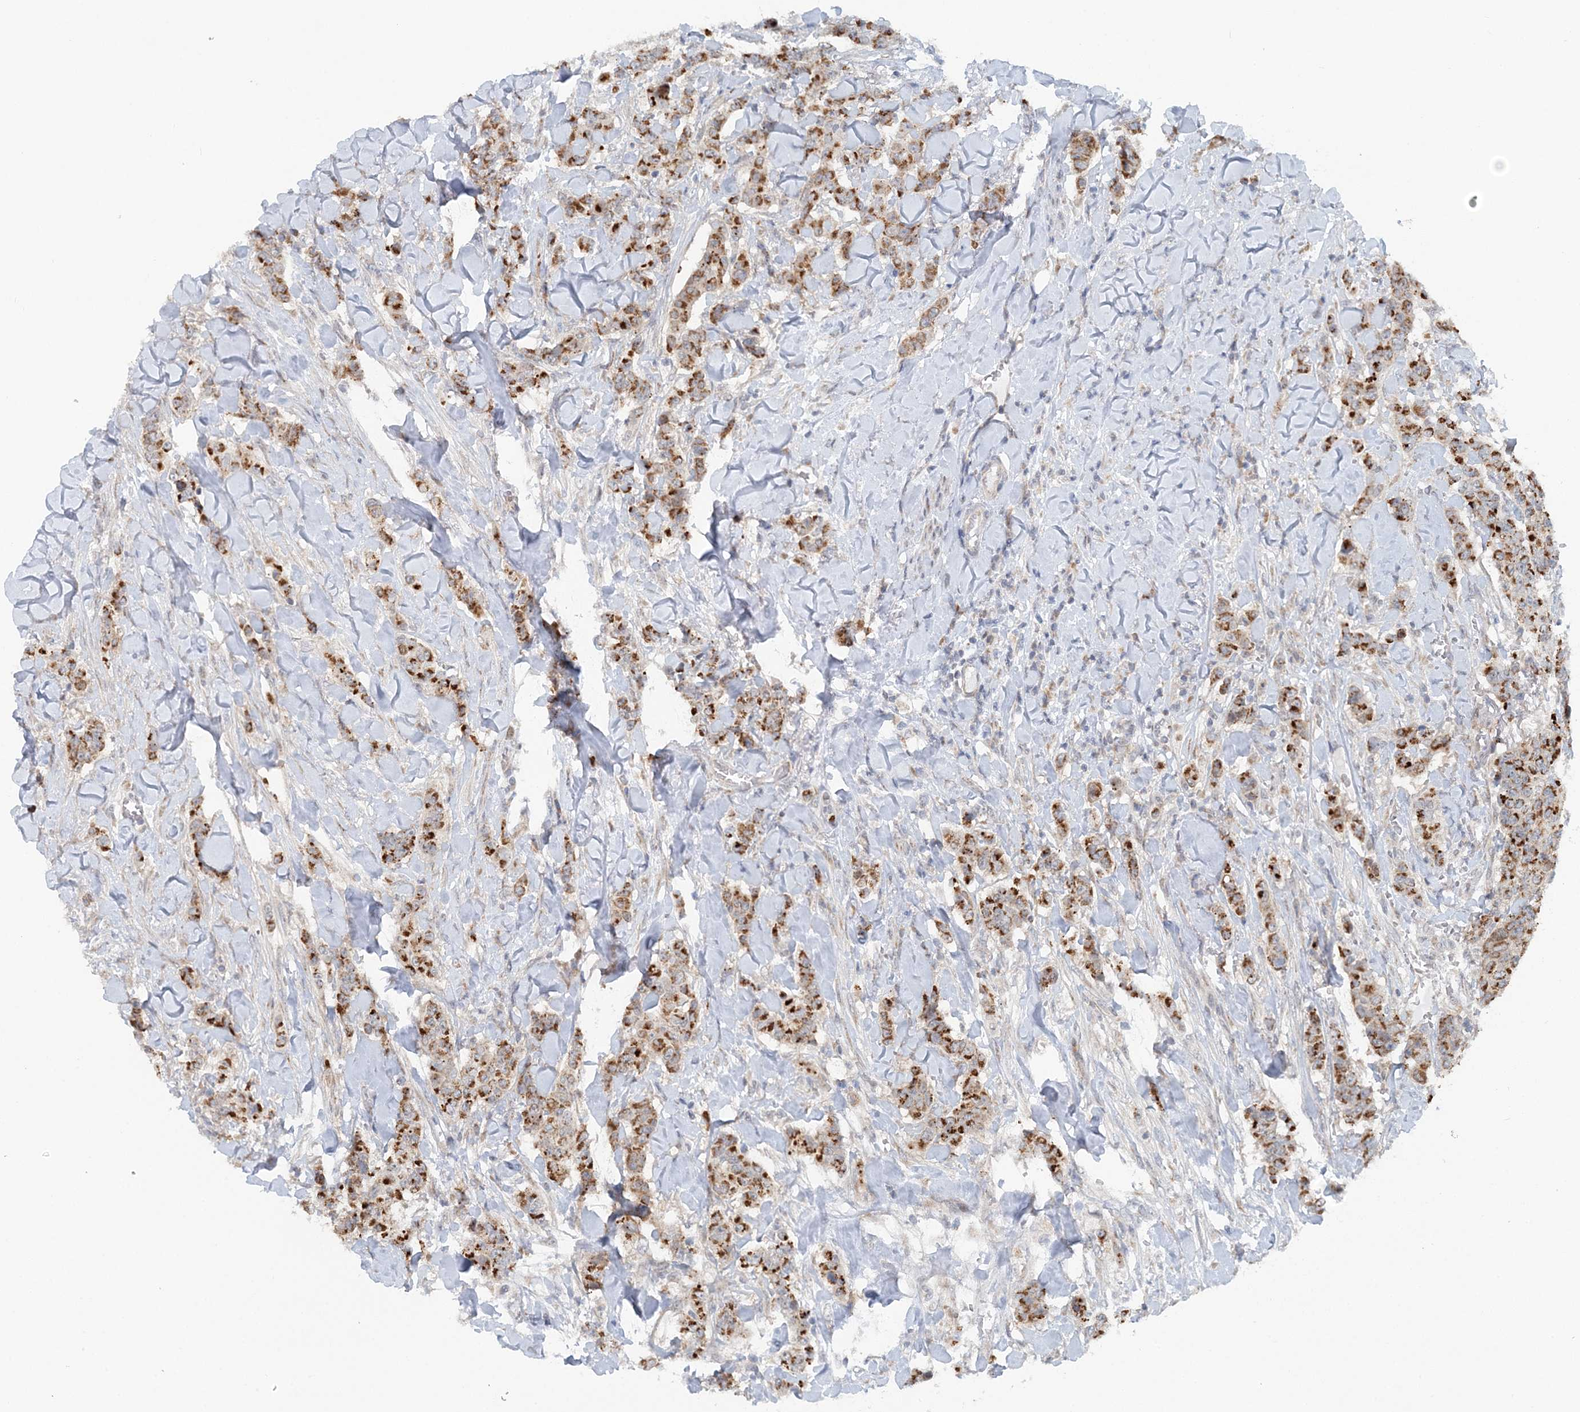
{"staining": {"intensity": "strong", "quantity": ">75%", "location": "cytoplasmic/membranous"}, "tissue": "breast cancer", "cell_type": "Tumor cells", "image_type": "cancer", "snomed": [{"axis": "morphology", "description": "Duct carcinoma"}, {"axis": "topography", "description": "Breast"}], "caption": "Immunohistochemical staining of human intraductal carcinoma (breast) exhibits high levels of strong cytoplasmic/membranous protein staining in about >75% of tumor cells.", "gene": "RNF150", "patient": {"sex": "female", "age": 40}}